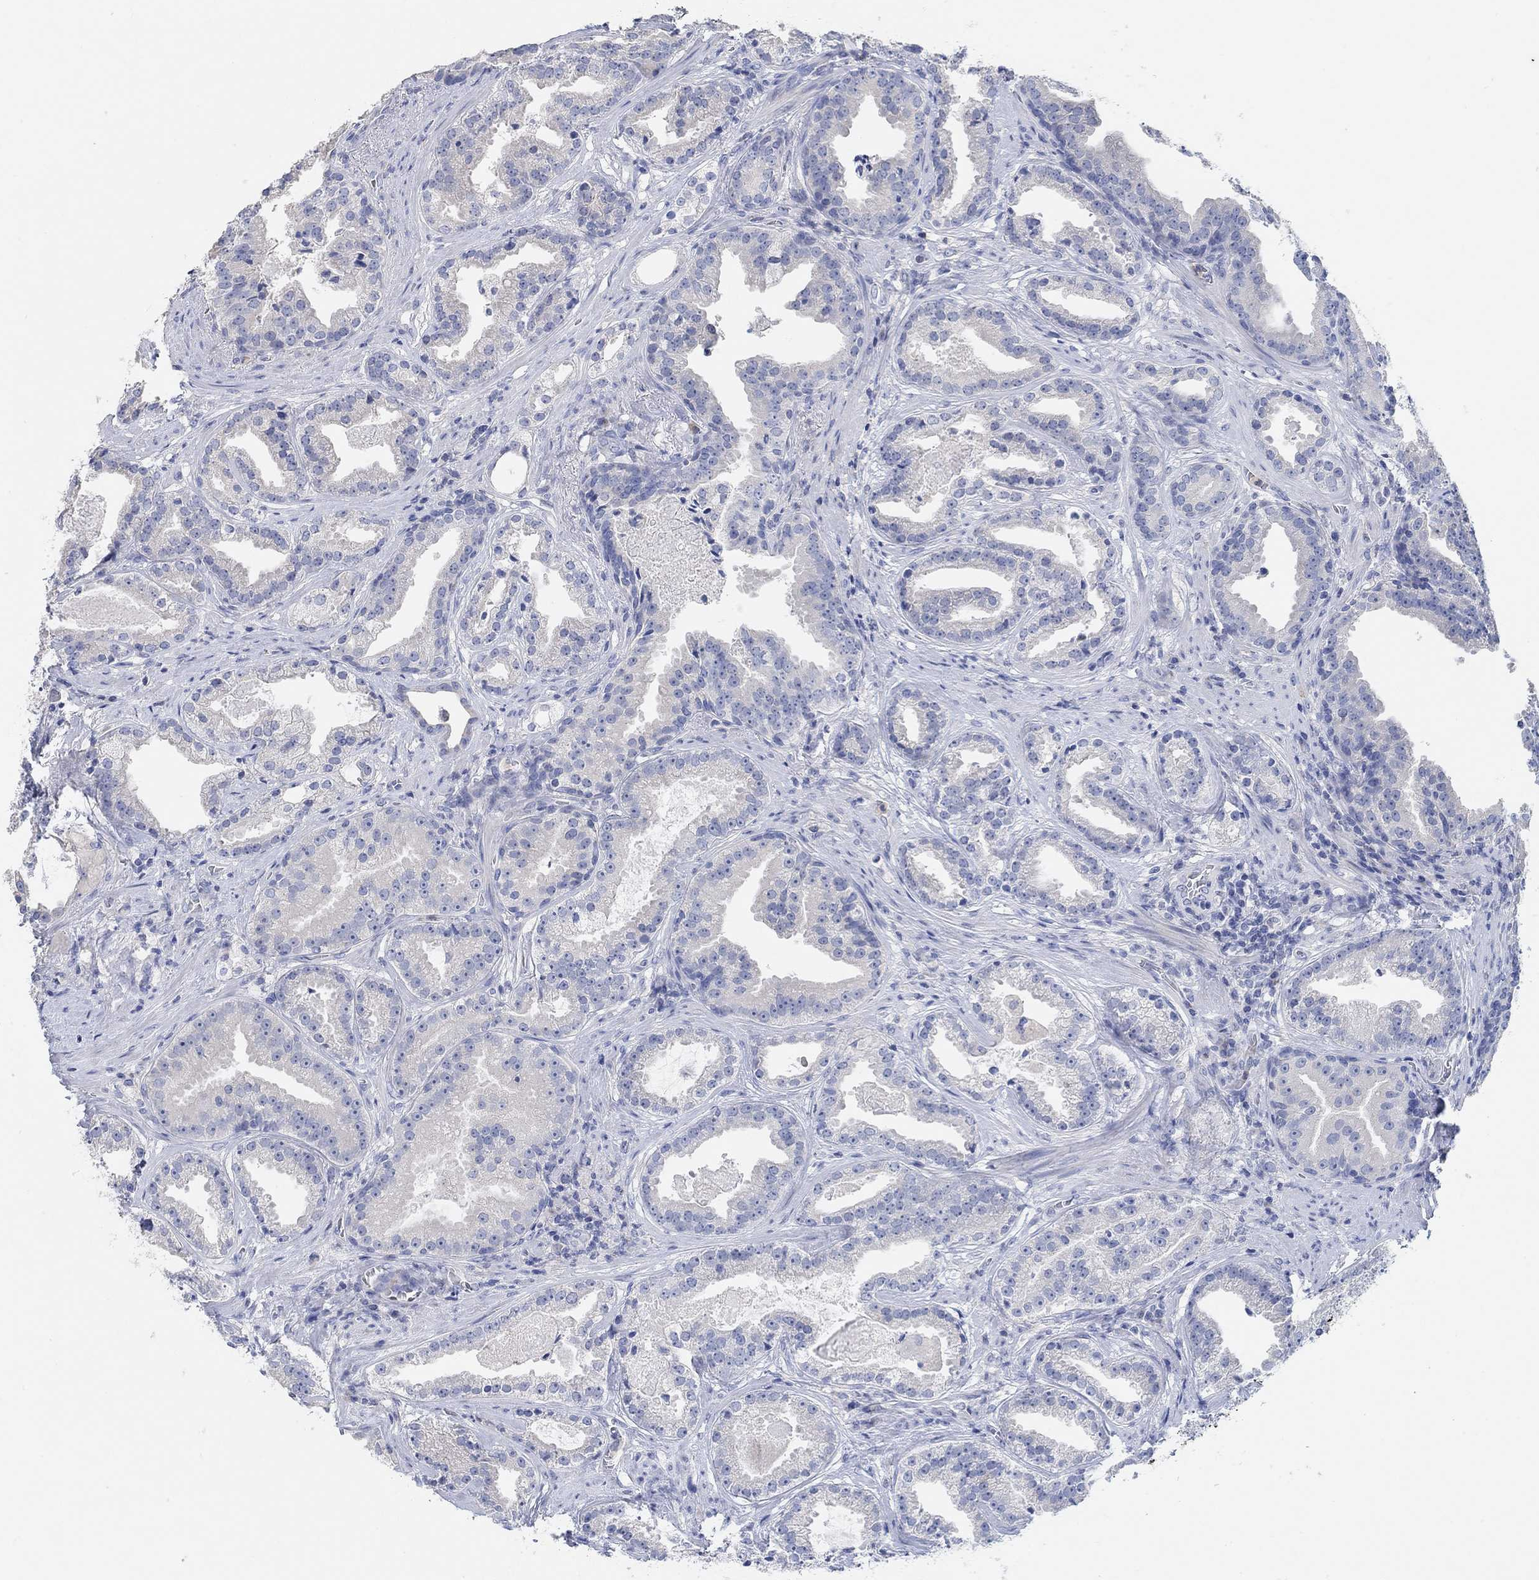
{"staining": {"intensity": "negative", "quantity": "none", "location": "none"}, "tissue": "prostate cancer", "cell_type": "Tumor cells", "image_type": "cancer", "snomed": [{"axis": "morphology", "description": "Adenocarcinoma, NOS"}, {"axis": "morphology", "description": "Adenocarcinoma, High grade"}, {"axis": "topography", "description": "Prostate"}], "caption": "This is an immunohistochemistry photomicrograph of prostate cancer (adenocarcinoma). There is no staining in tumor cells.", "gene": "NLRP14", "patient": {"sex": "male", "age": 64}}